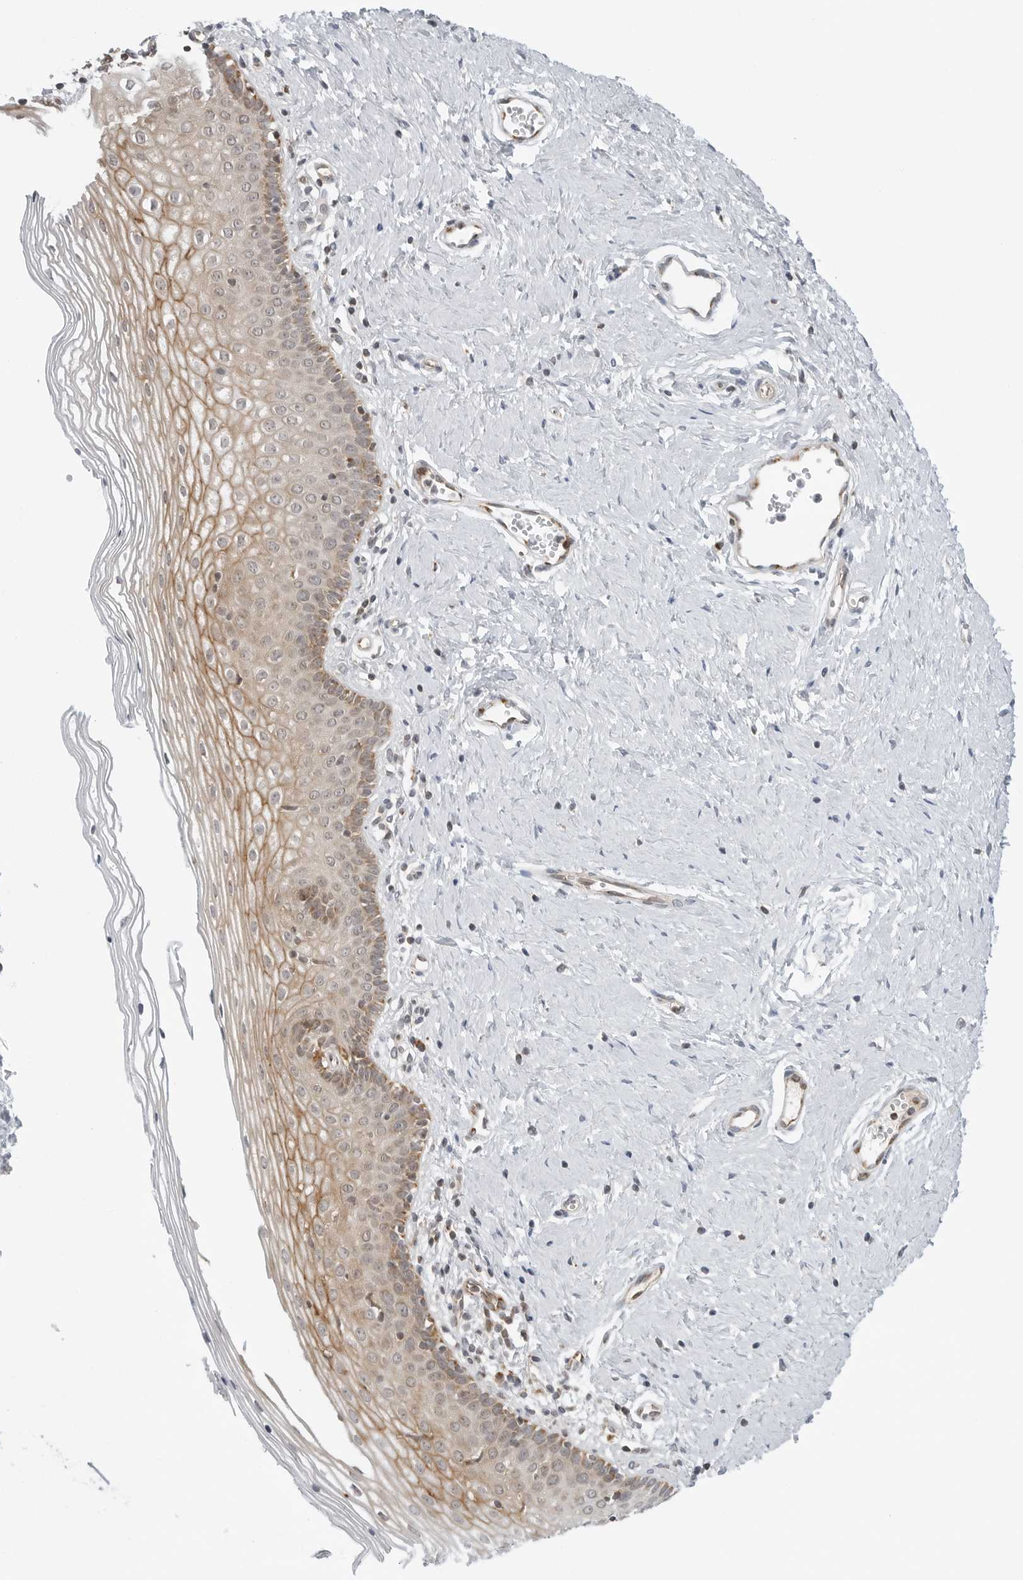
{"staining": {"intensity": "moderate", "quantity": ">75%", "location": "cytoplasmic/membranous"}, "tissue": "vagina", "cell_type": "Squamous epithelial cells", "image_type": "normal", "snomed": [{"axis": "morphology", "description": "Normal tissue, NOS"}, {"axis": "topography", "description": "Vagina"}], "caption": "This image exhibits immunohistochemistry staining of benign human vagina, with medium moderate cytoplasmic/membranous staining in approximately >75% of squamous epithelial cells.", "gene": "PEX2", "patient": {"sex": "female", "age": 32}}